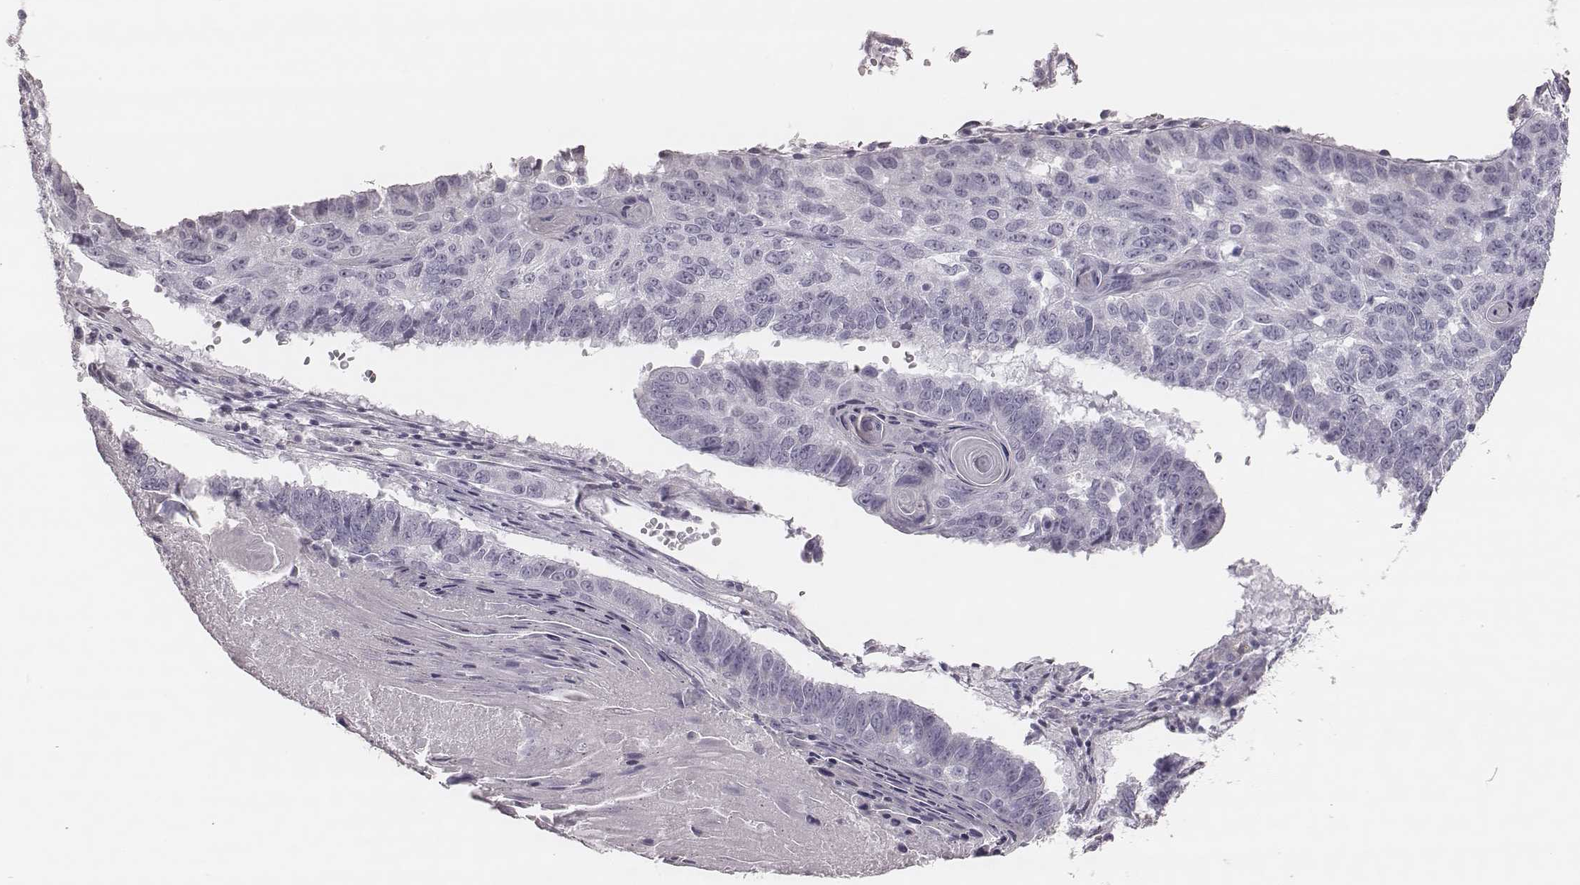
{"staining": {"intensity": "negative", "quantity": "none", "location": "none"}, "tissue": "lung cancer", "cell_type": "Tumor cells", "image_type": "cancer", "snomed": [{"axis": "morphology", "description": "Squamous cell carcinoma, NOS"}, {"axis": "topography", "description": "Lung"}], "caption": "Immunohistochemistry image of neoplastic tissue: human lung squamous cell carcinoma stained with DAB reveals no significant protein staining in tumor cells.", "gene": "KCNJ12", "patient": {"sex": "male", "age": 73}}